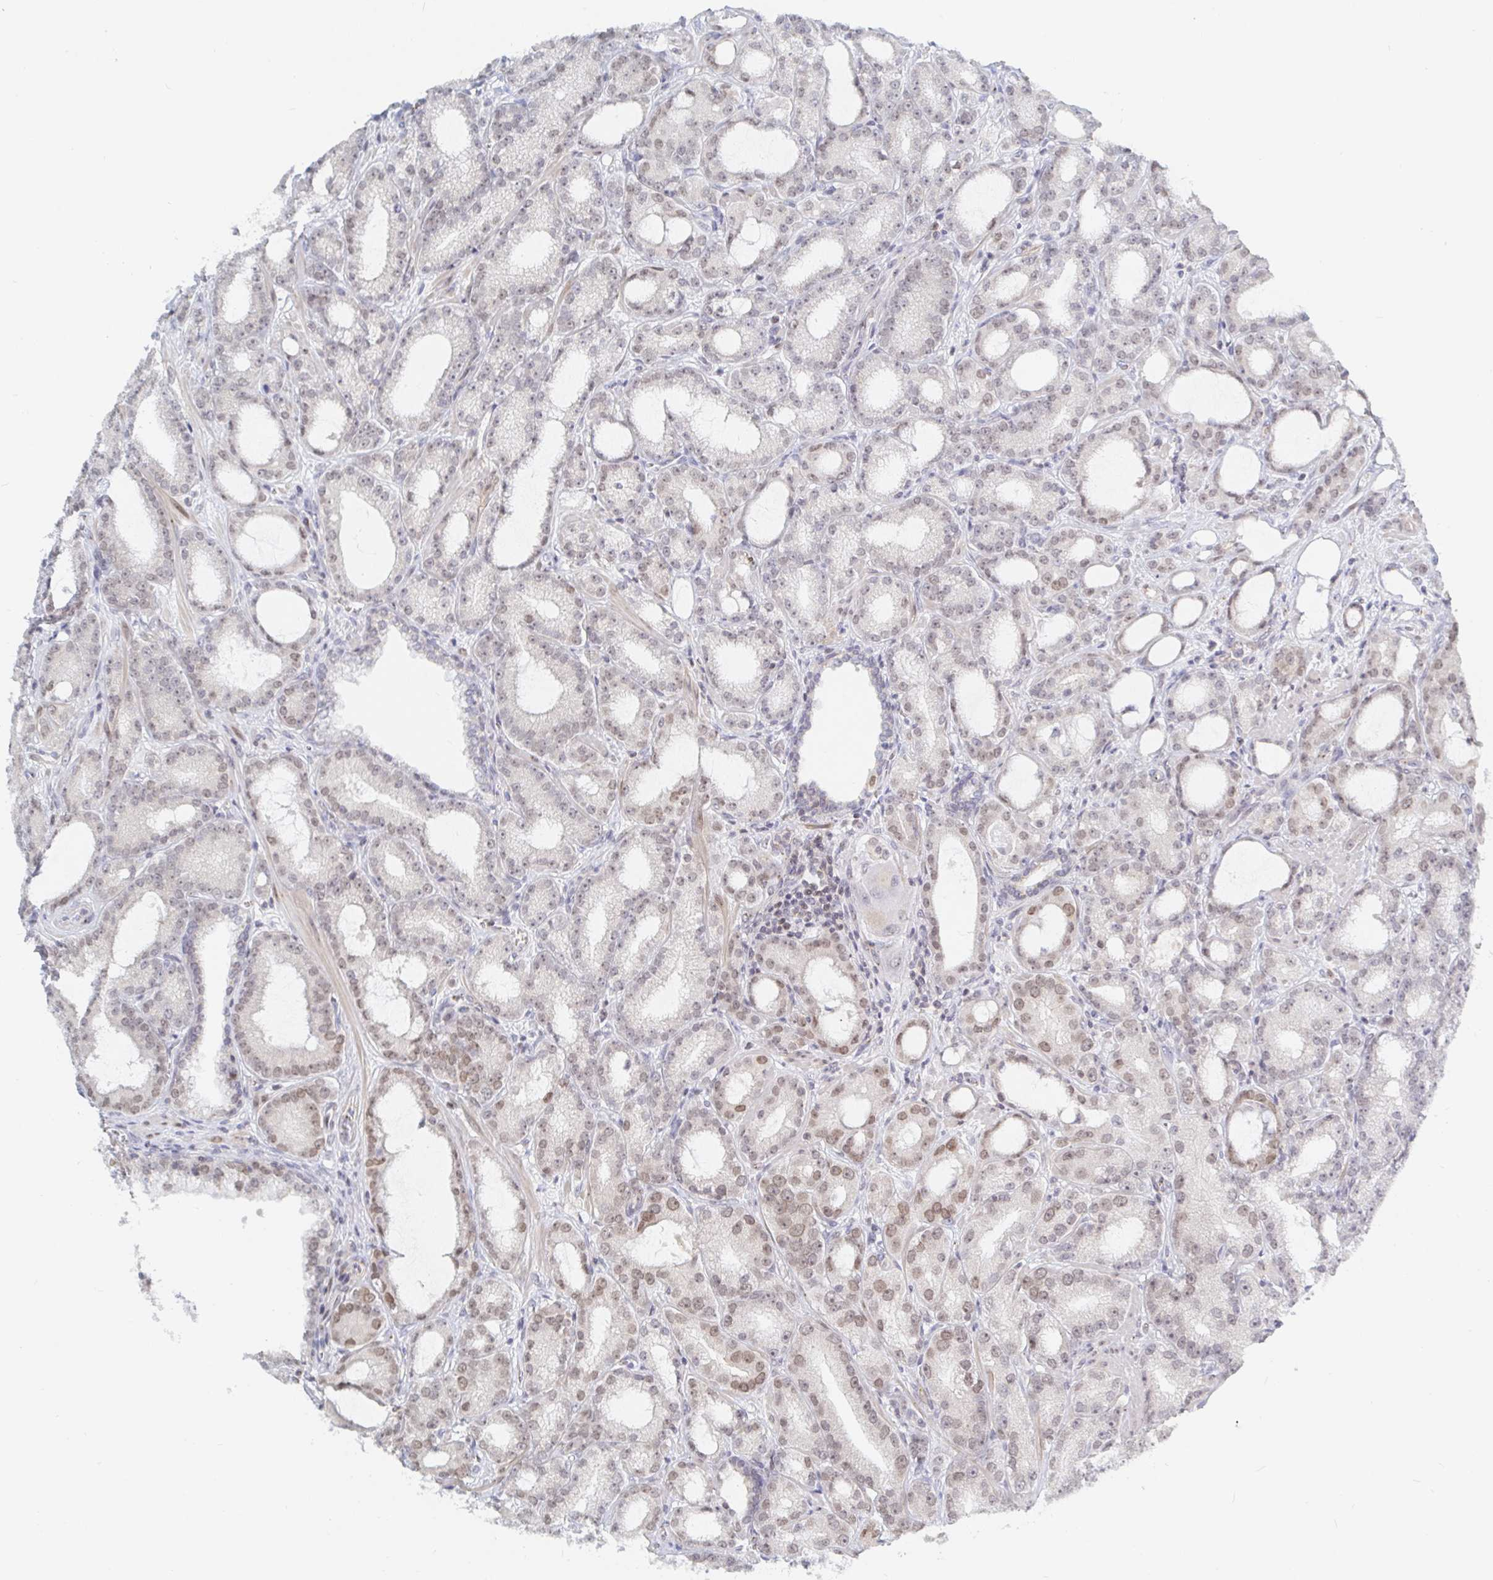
{"staining": {"intensity": "moderate", "quantity": "25%-75%", "location": "nuclear"}, "tissue": "prostate cancer", "cell_type": "Tumor cells", "image_type": "cancer", "snomed": [{"axis": "morphology", "description": "Adenocarcinoma, High grade"}, {"axis": "topography", "description": "Prostate"}], "caption": "High-grade adenocarcinoma (prostate) stained with a brown dye reveals moderate nuclear positive staining in approximately 25%-75% of tumor cells.", "gene": "CHD2", "patient": {"sex": "male", "age": 65}}